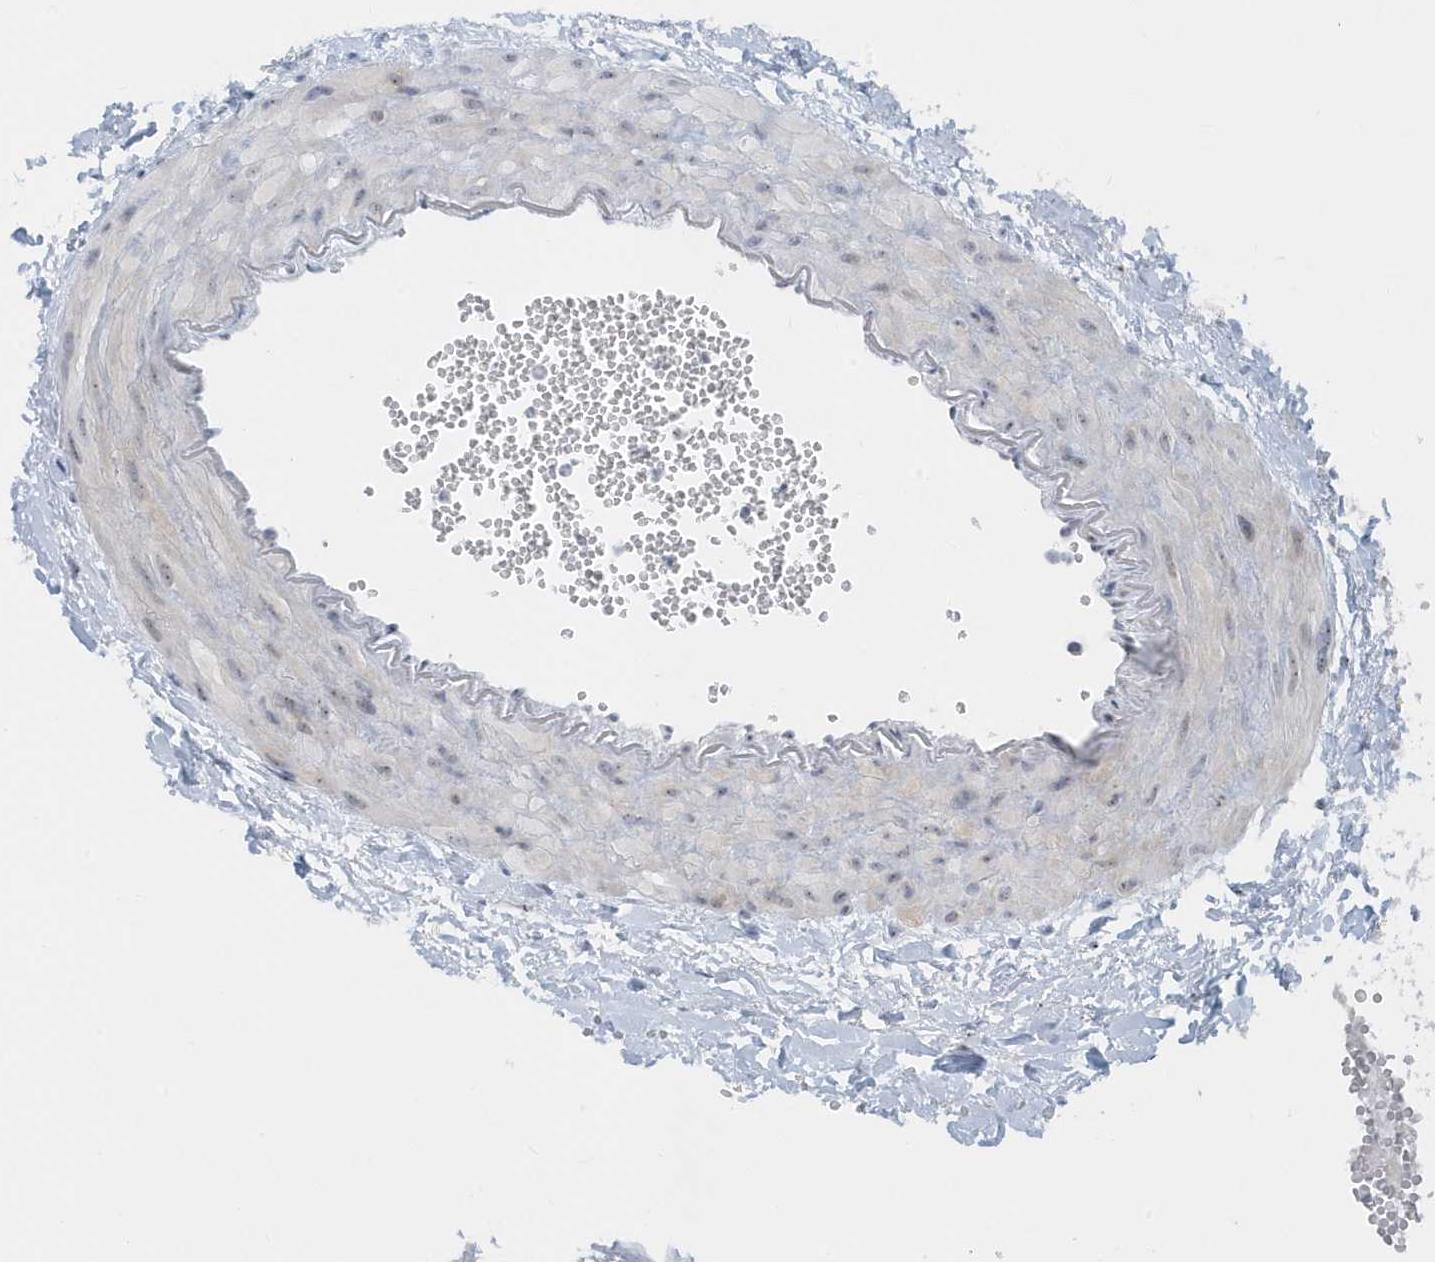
{"staining": {"intensity": "moderate", "quantity": ">75%", "location": "nuclear"}, "tissue": "gallbladder", "cell_type": "Glandular cells", "image_type": "normal", "snomed": [{"axis": "morphology", "description": "Normal tissue, NOS"}, {"axis": "topography", "description": "Gallbladder"}], "caption": "Approximately >75% of glandular cells in benign gallbladder display moderate nuclear protein expression as visualized by brown immunohistochemical staining.", "gene": "RPF2", "patient": {"sex": "male", "age": 55}}